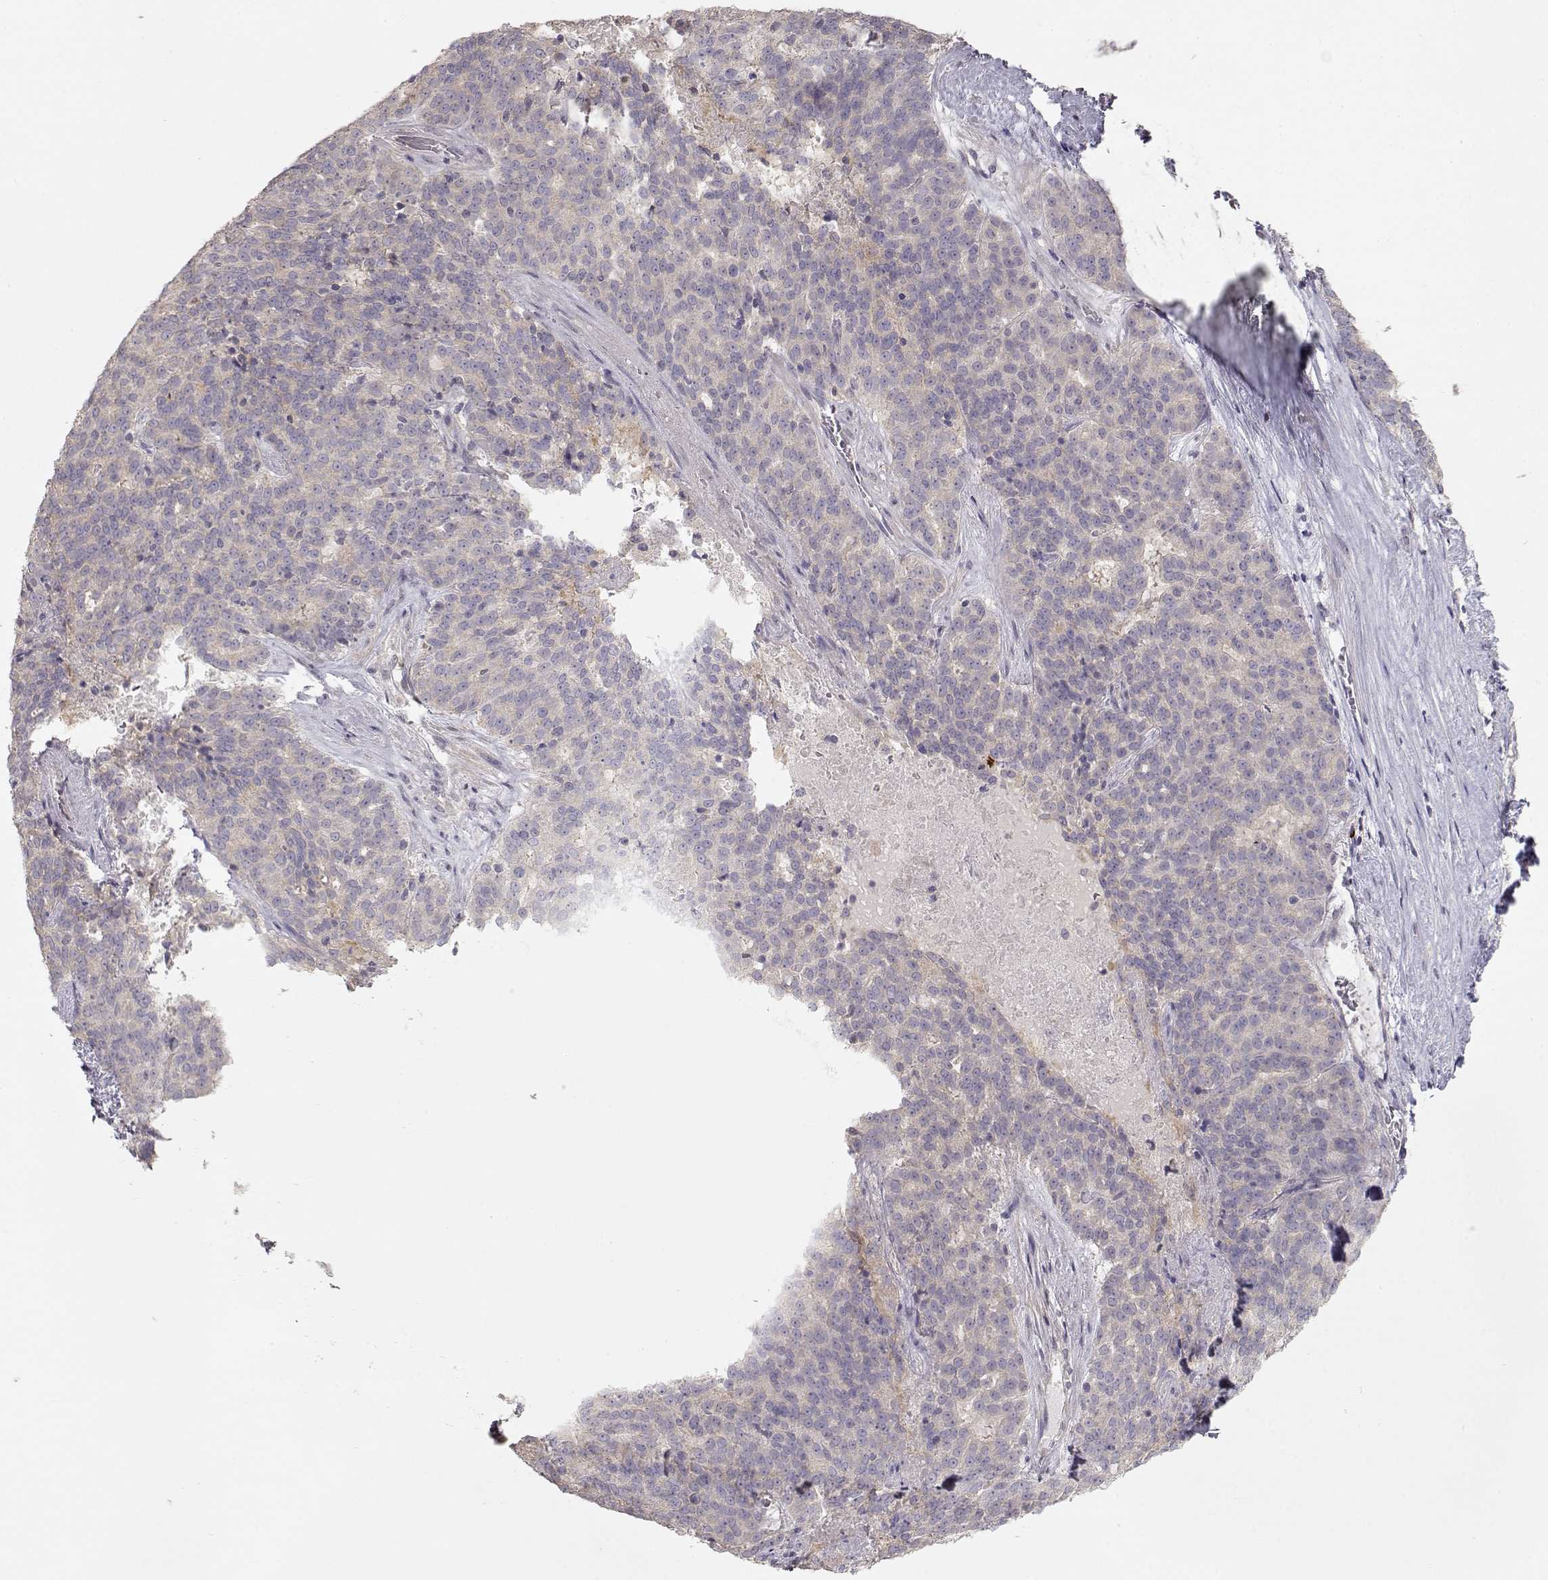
{"staining": {"intensity": "weak", "quantity": "<25%", "location": "cytoplasmic/membranous"}, "tissue": "liver cancer", "cell_type": "Tumor cells", "image_type": "cancer", "snomed": [{"axis": "morphology", "description": "Cholangiocarcinoma"}, {"axis": "topography", "description": "Liver"}], "caption": "Immunohistochemistry photomicrograph of liver cholangiocarcinoma stained for a protein (brown), which shows no expression in tumor cells.", "gene": "ARHGAP8", "patient": {"sex": "female", "age": 47}}